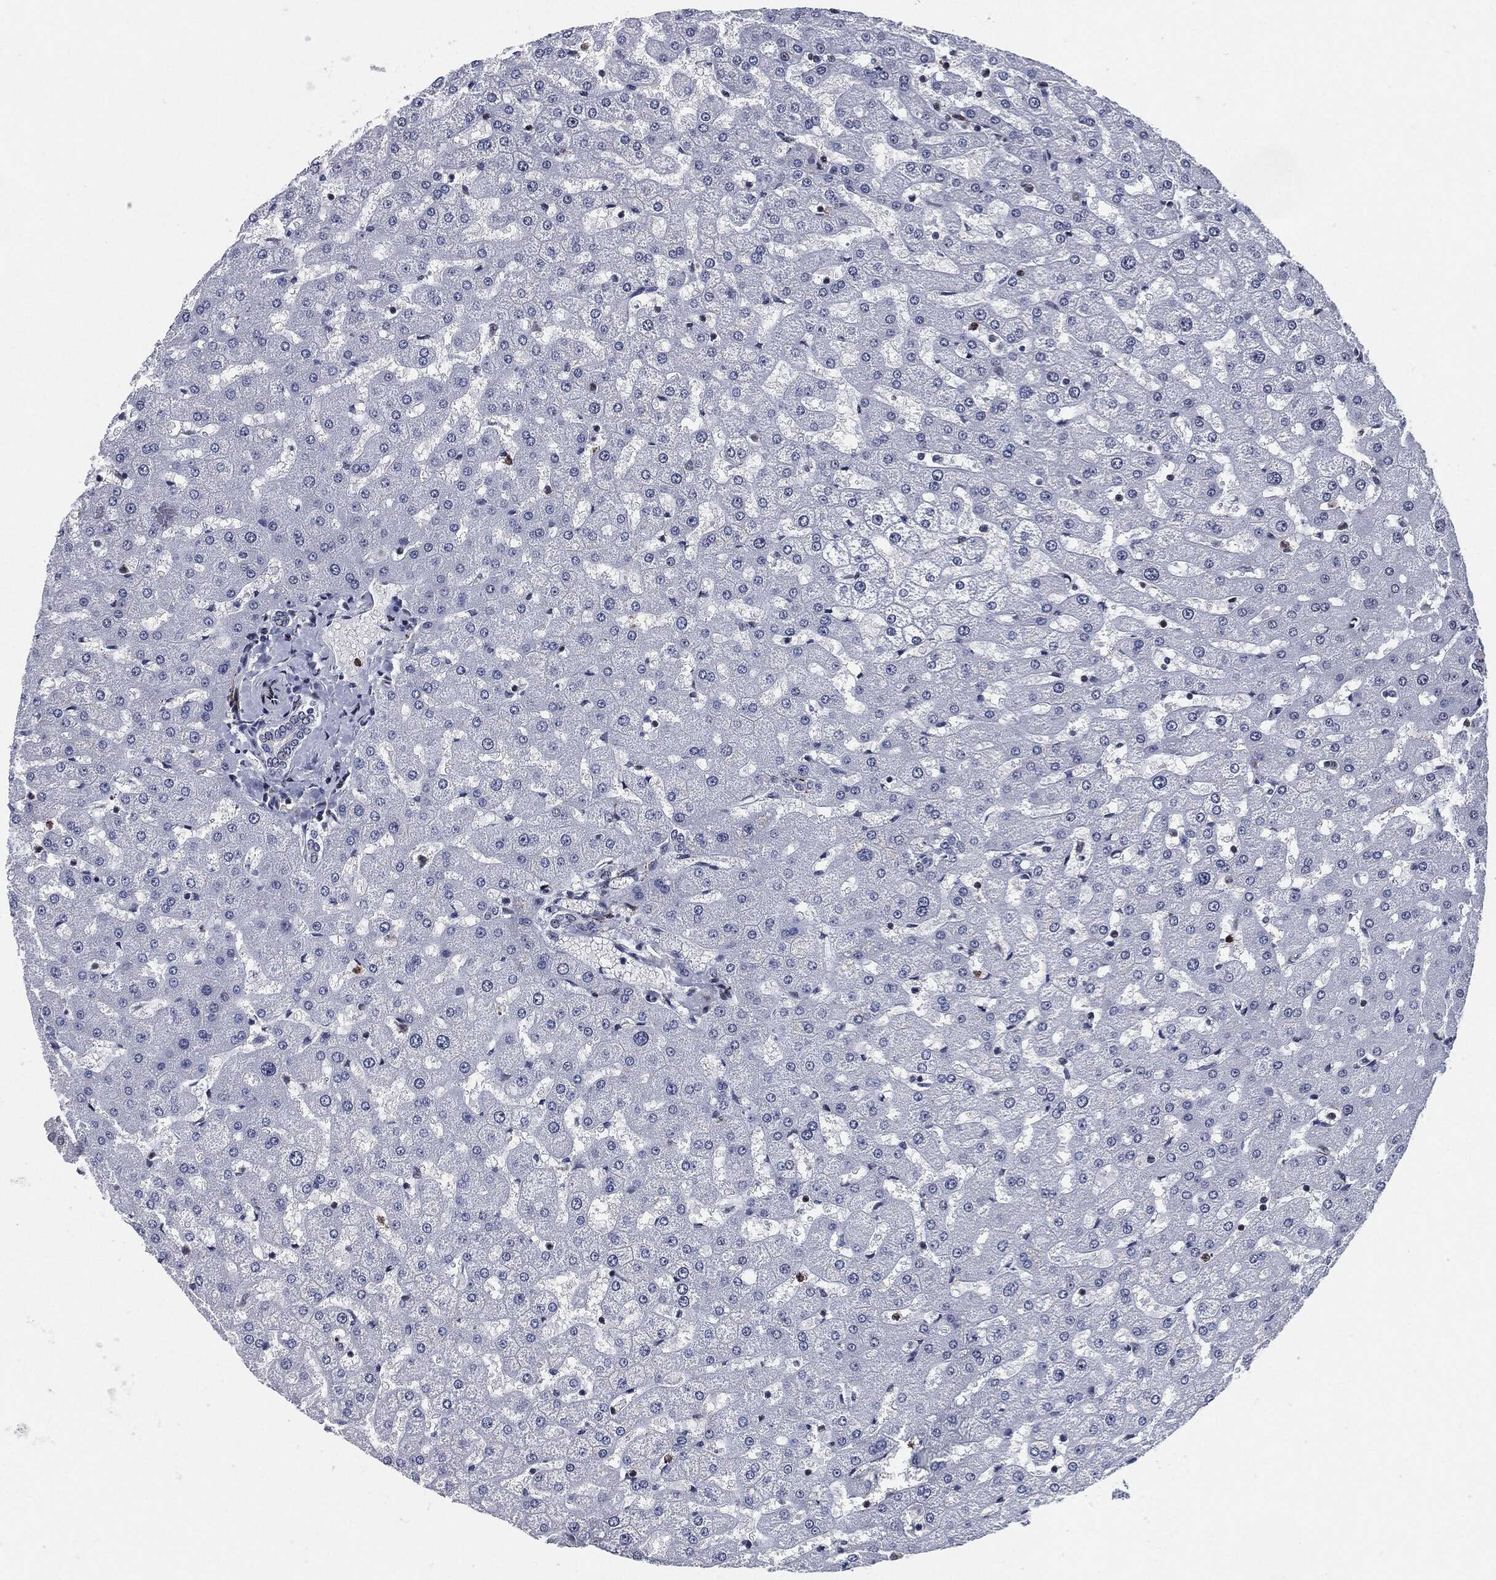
{"staining": {"intensity": "negative", "quantity": "none", "location": "none"}, "tissue": "liver", "cell_type": "Cholangiocytes", "image_type": "normal", "snomed": [{"axis": "morphology", "description": "Normal tissue, NOS"}, {"axis": "topography", "description": "Liver"}], "caption": "Cholangiocytes are negative for brown protein staining in benign liver. Nuclei are stained in blue.", "gene": "AKT2", "patient": {"sex": "female", "age": 50}}